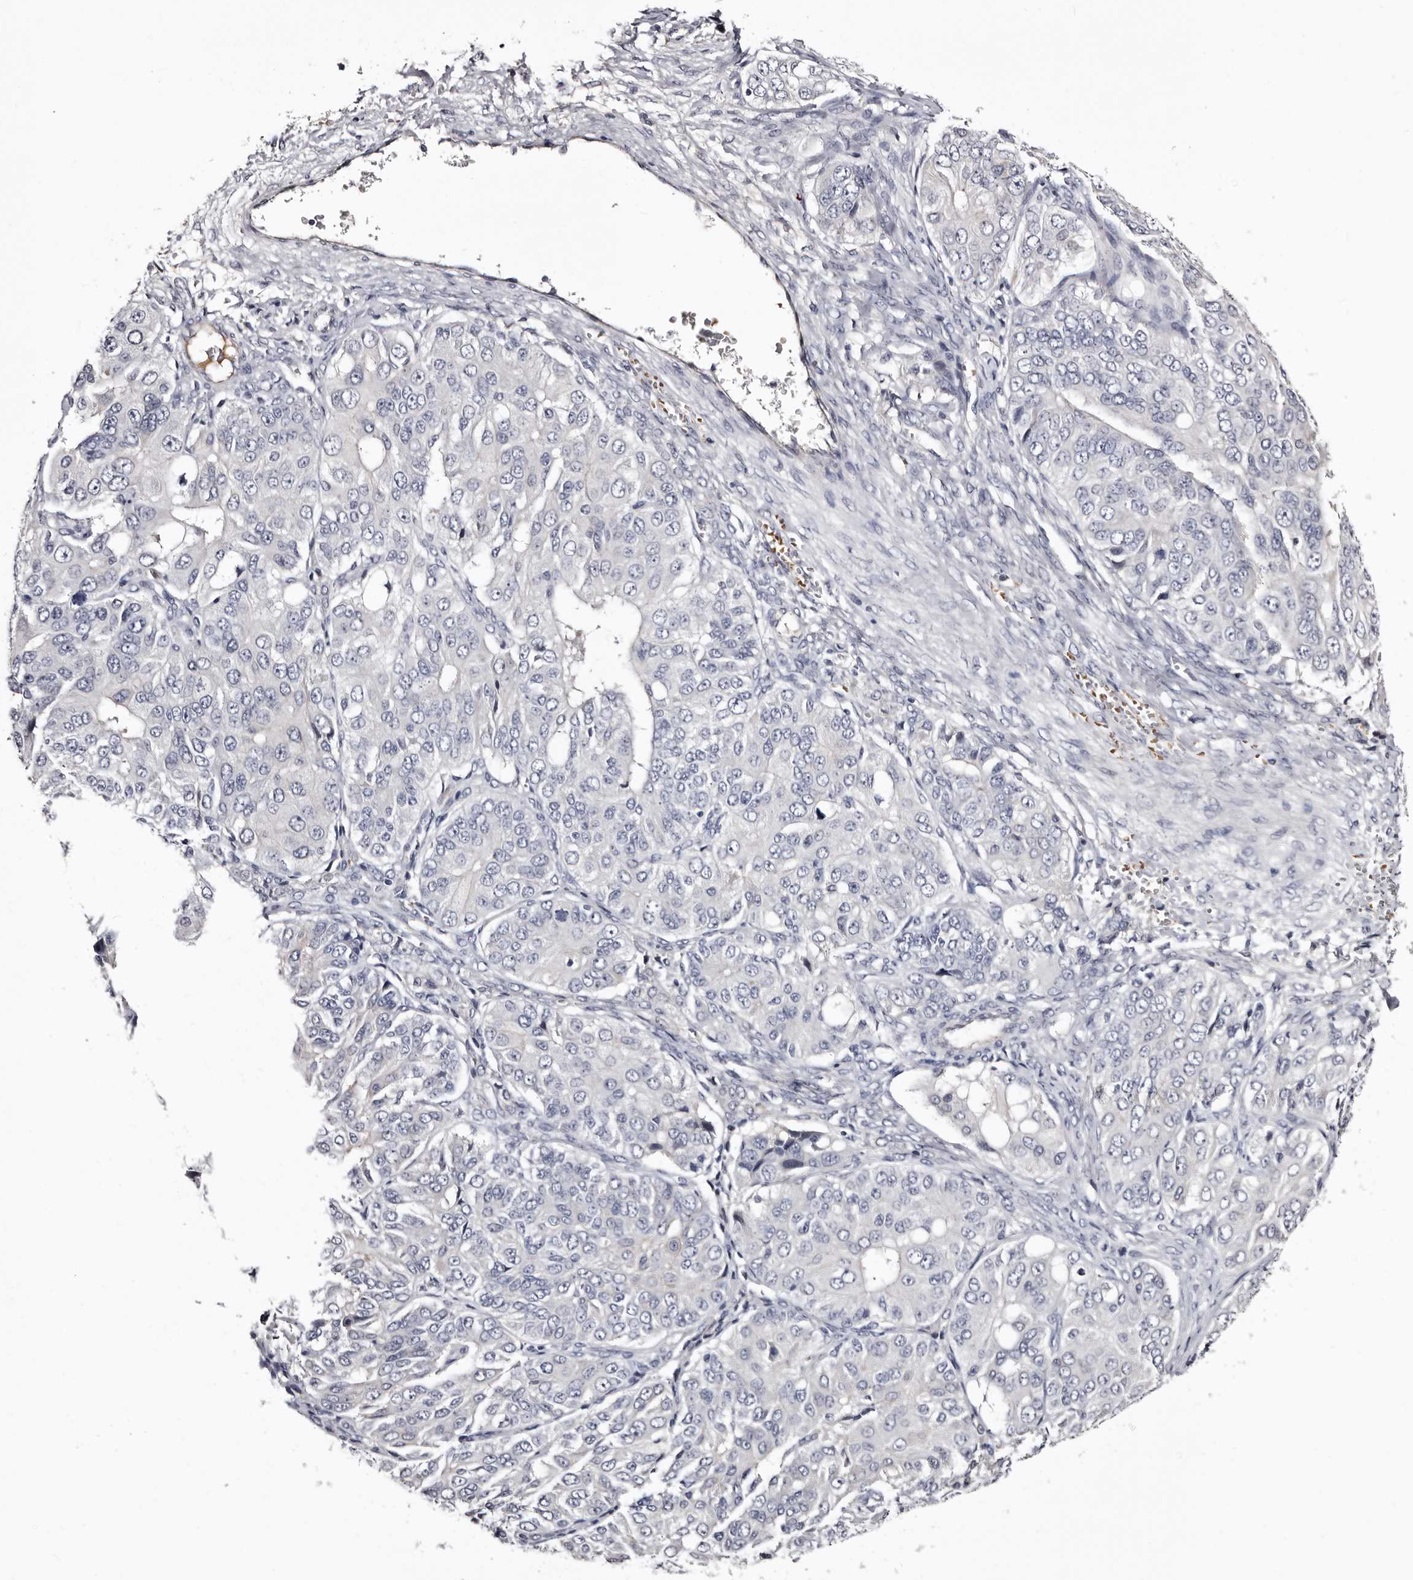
{"staining": {"intensity": "negative", "quantity": "none", "location": "none"}, "tissue": "ovarian cancer", "cell_type": "Tumor cells", "image_type": "cancer", "snomed": [{"axis": "morphology", "description": "Carcinoma, endometroid"}, {"axis": "topography", "description": "Ovary"}], "caption": "Immunohistochemistry (IHC) of endometroid carcinoma (ovarian) reveals no positivity in tumor cells.", "gene": "BPGM", "patient": {"sex": "female", "age": 51}}